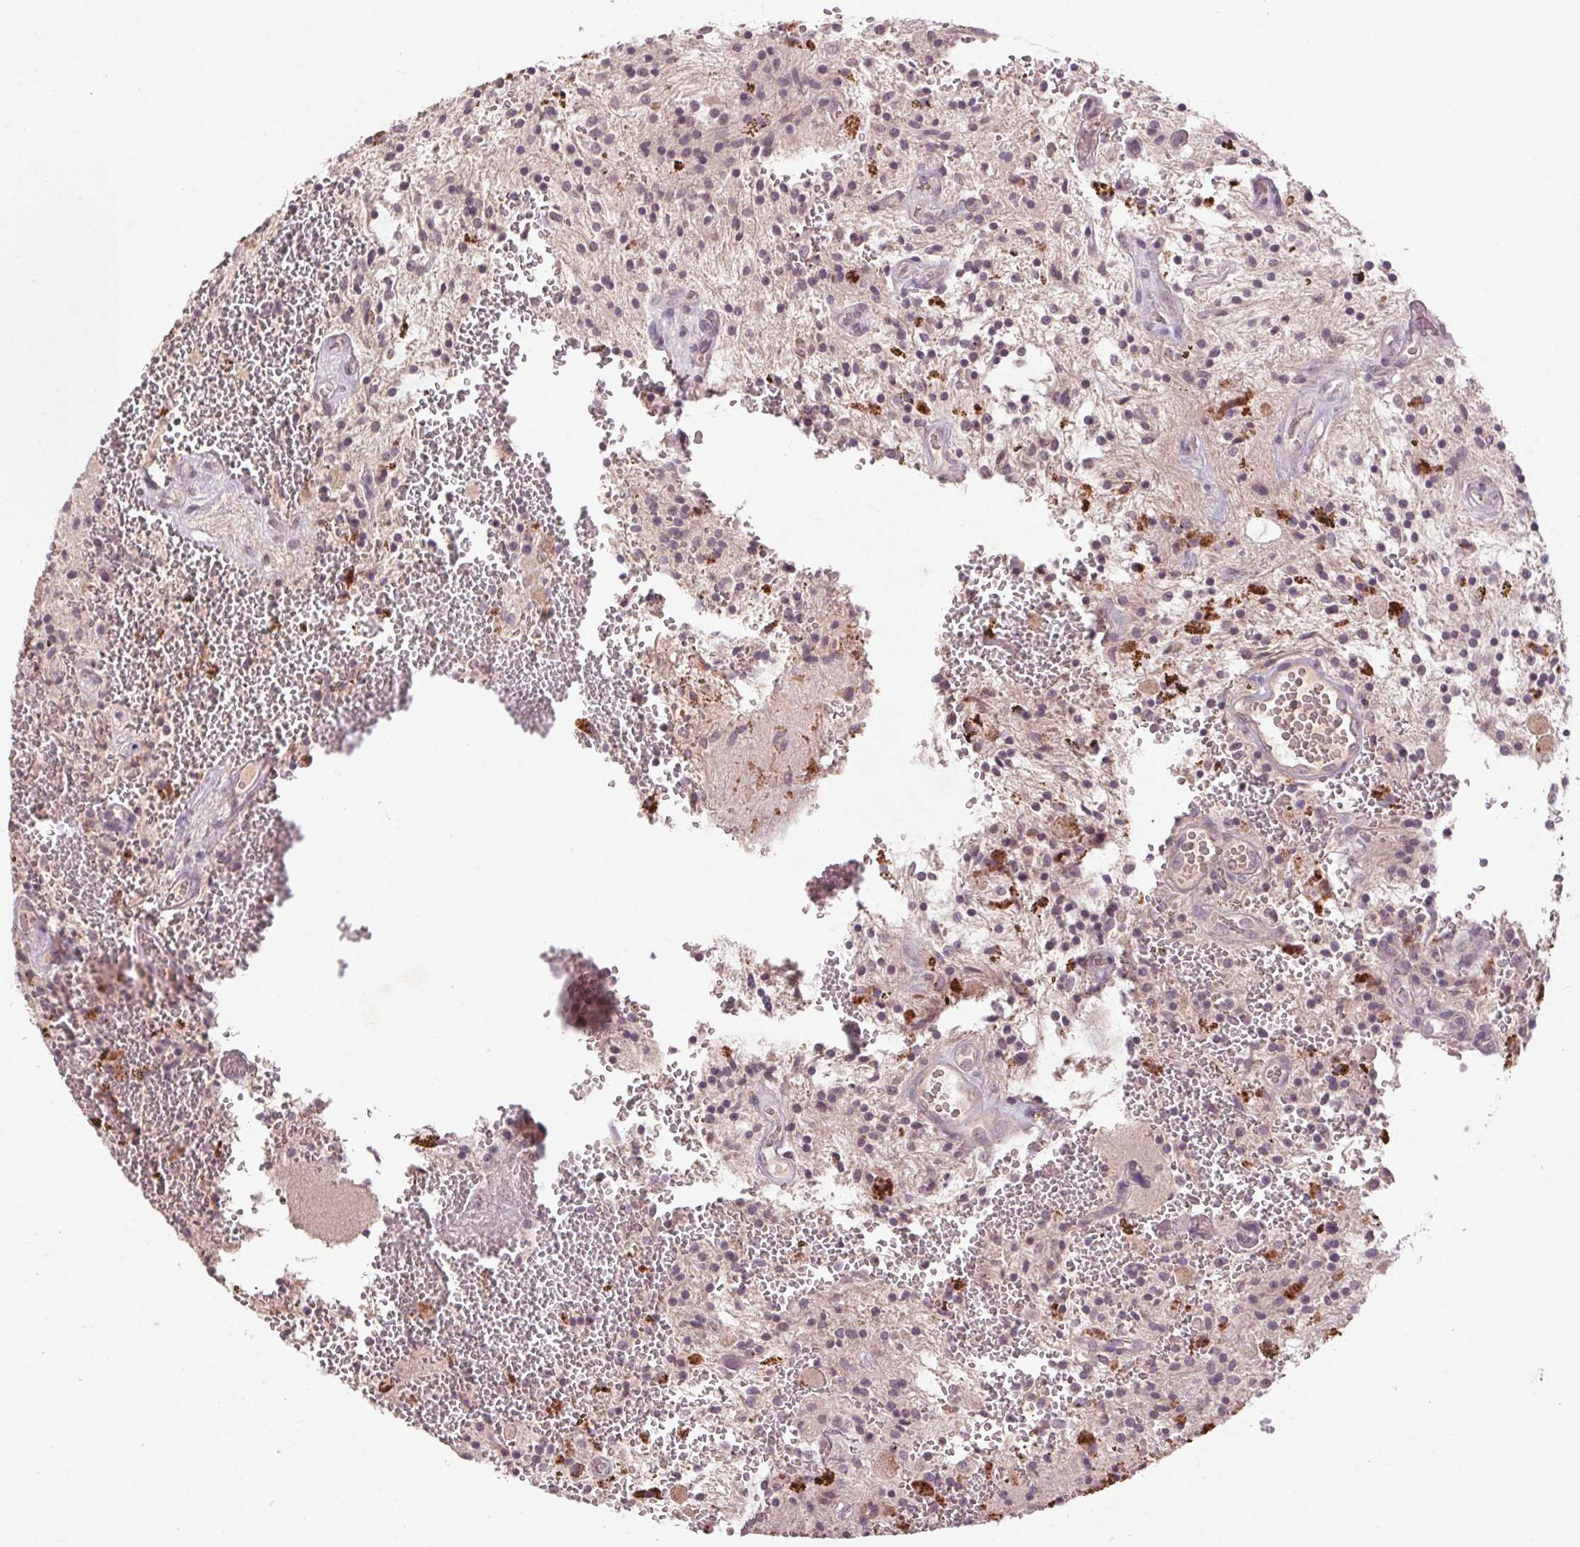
{"staining": {"intensity": "negative", "quantity": "none", "location": "none"}, "tissue": "glioma", "cell_type": "Tumor cells", "image_type": "cancer", "snomed": [{"axis": "morphology", "description": "Glioma, malignant, Low grade"}, {"axis": "topography", "description": "Cerebellum"}], "caption": "The micrograph shows no staining of tumor cells in malignant glioma (low-grade). Nuclei are stained in blue.", "gene": "KLRC3", "patient": {"sex": "female", "age": 14}}